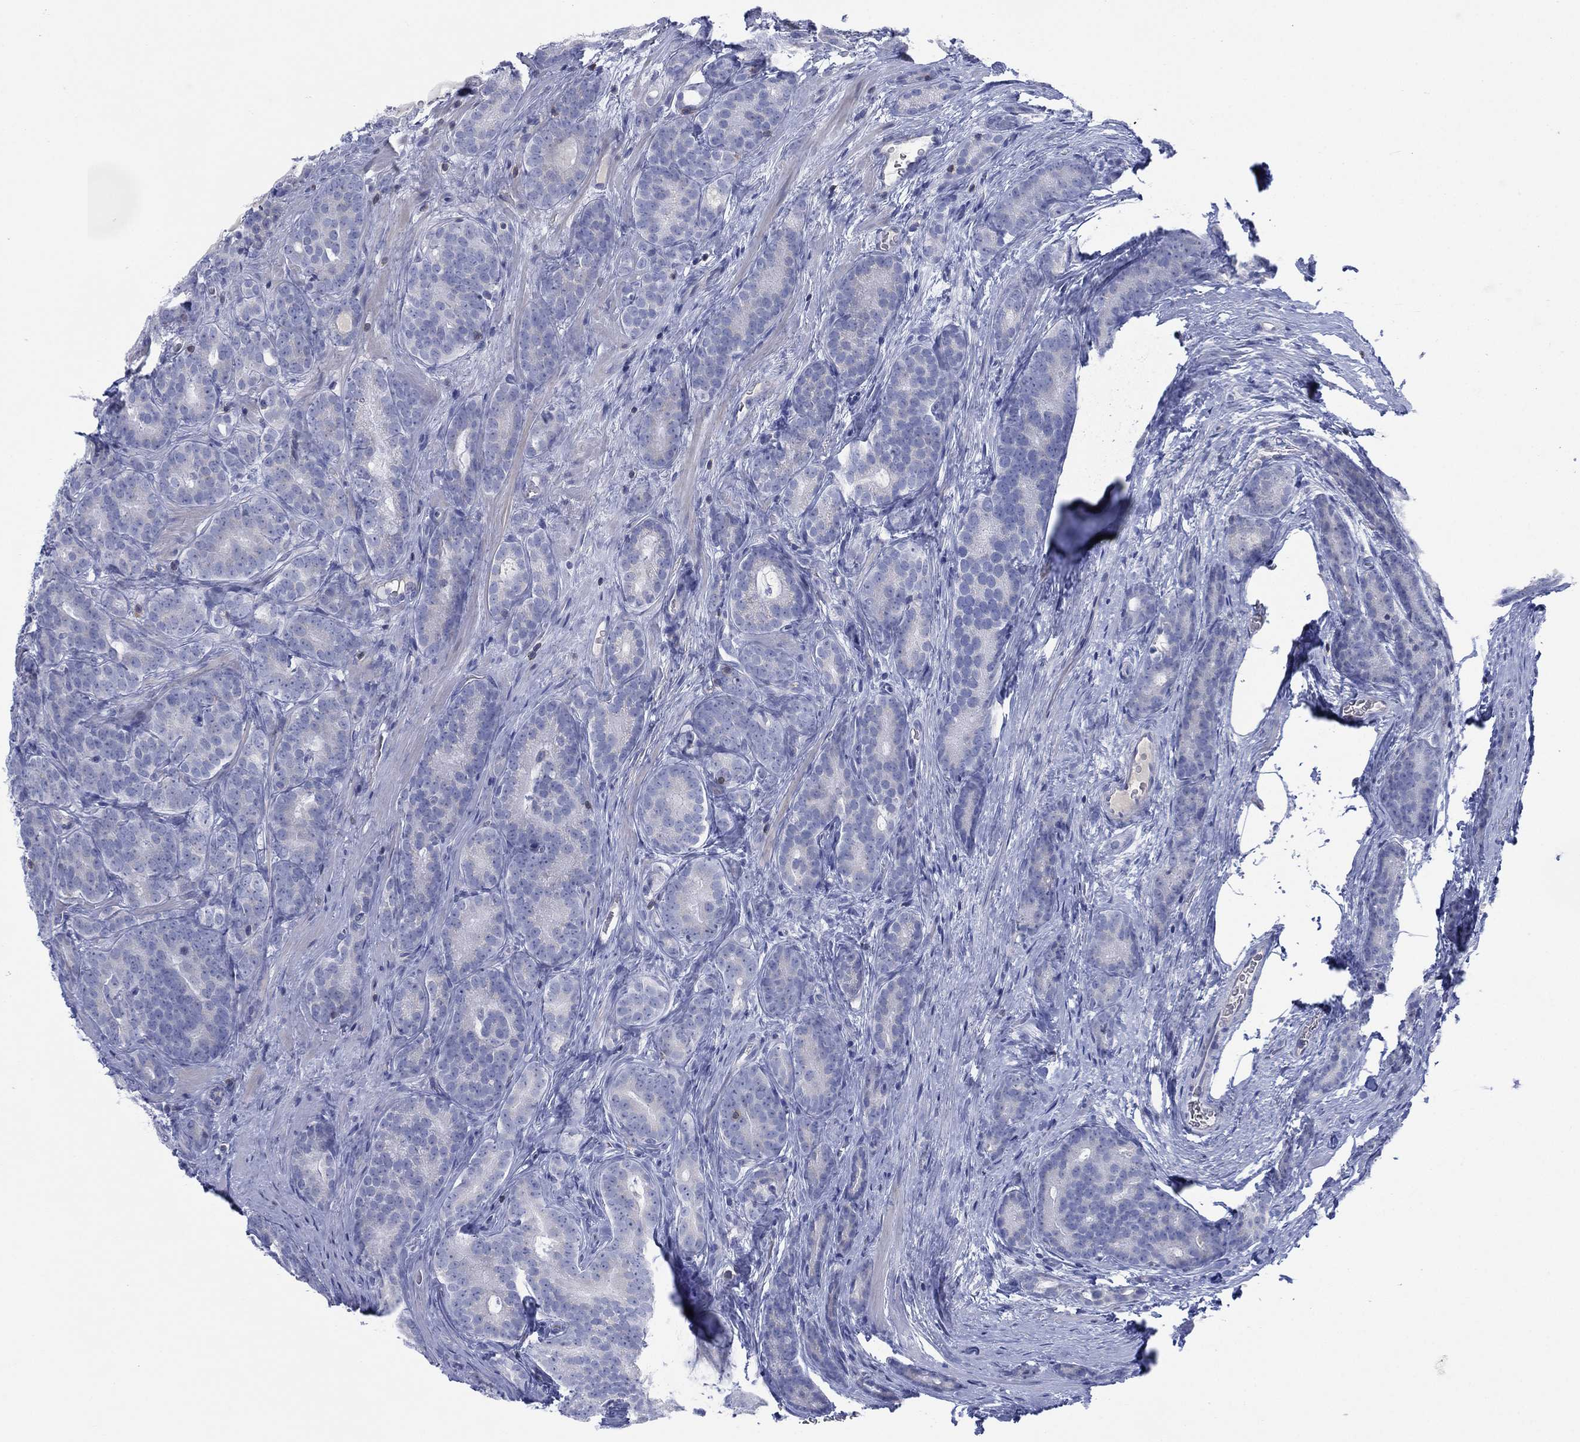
{"staining": {"intensity": "negative", "quantity": "none", "location": "none"}, "tissue": "prostate cancer", "cell_type": "Tumor cells", "image_type": "cancer", "snomed": [{"axis": "morphology", "description": "Adenocarcinoma, NOS"}, {"axis": "topography", "description": "Prostate"}], "caption": "Protein analysis of prostate cancer (adenocarcinoma) displays no significant positivity in tumor cells.", "gene": "SEPTIN1", "patient": {"sex": "male", "age": 71}}